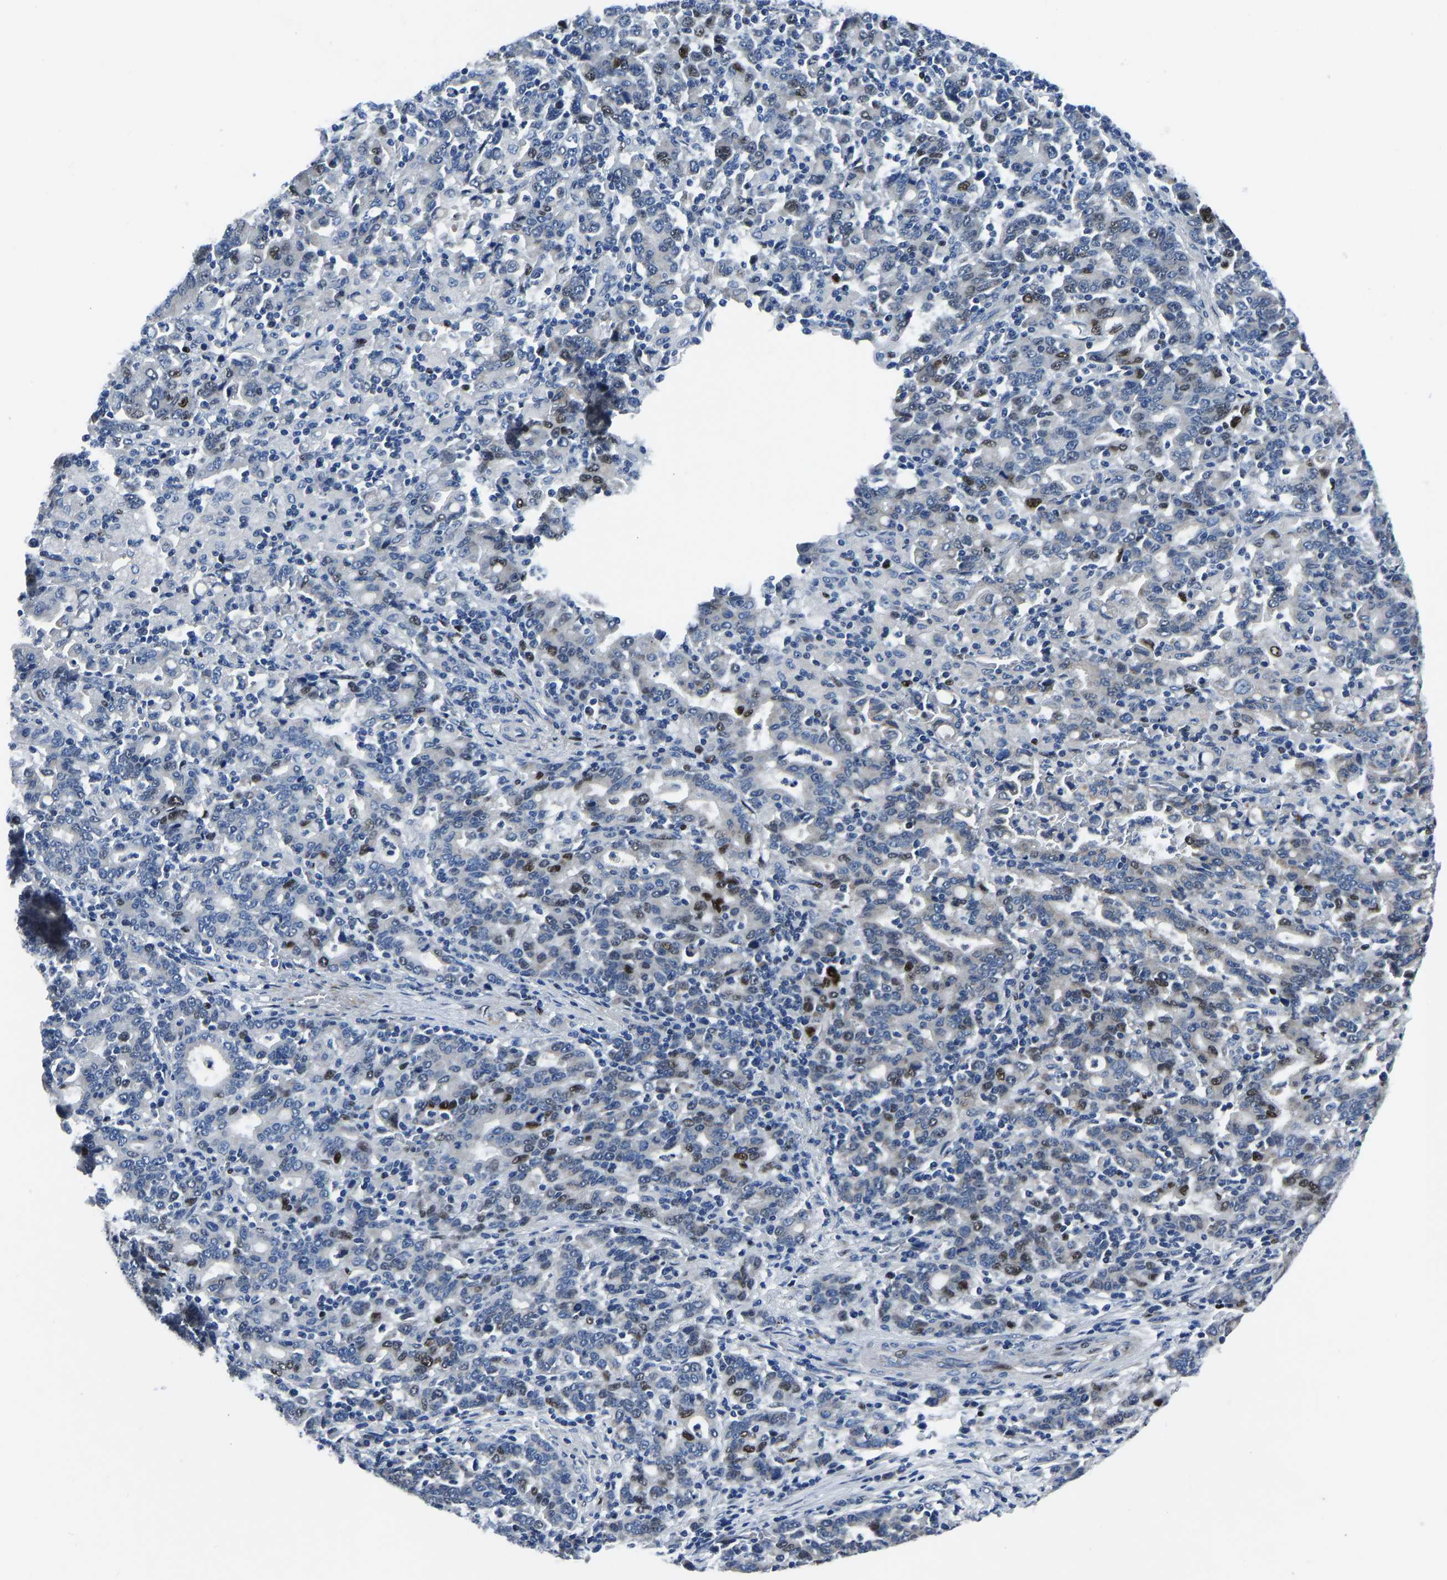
{"staining": {"intensity": "moderate", "quantity": "<25%", "location": "nuclear"}, "tissue": "stomach cancer", "cell_type": "Tumor cells", "image_type": "cancer", "snomed": [{"axis": "morphology", "description": "Adenocarcinoma, NOS"}, {"axis": "topography", "description": "Stomach, upper"}], "caption": "An immunohistochemistry (IHC) image of tumor tissue is shown. Protein staining in brown labels moderate nuclear positivity in adenocarcinoma (stomach) within tumor cells.", "gene": "EGR1", "patient": {"sex": "male", "age": 69}}